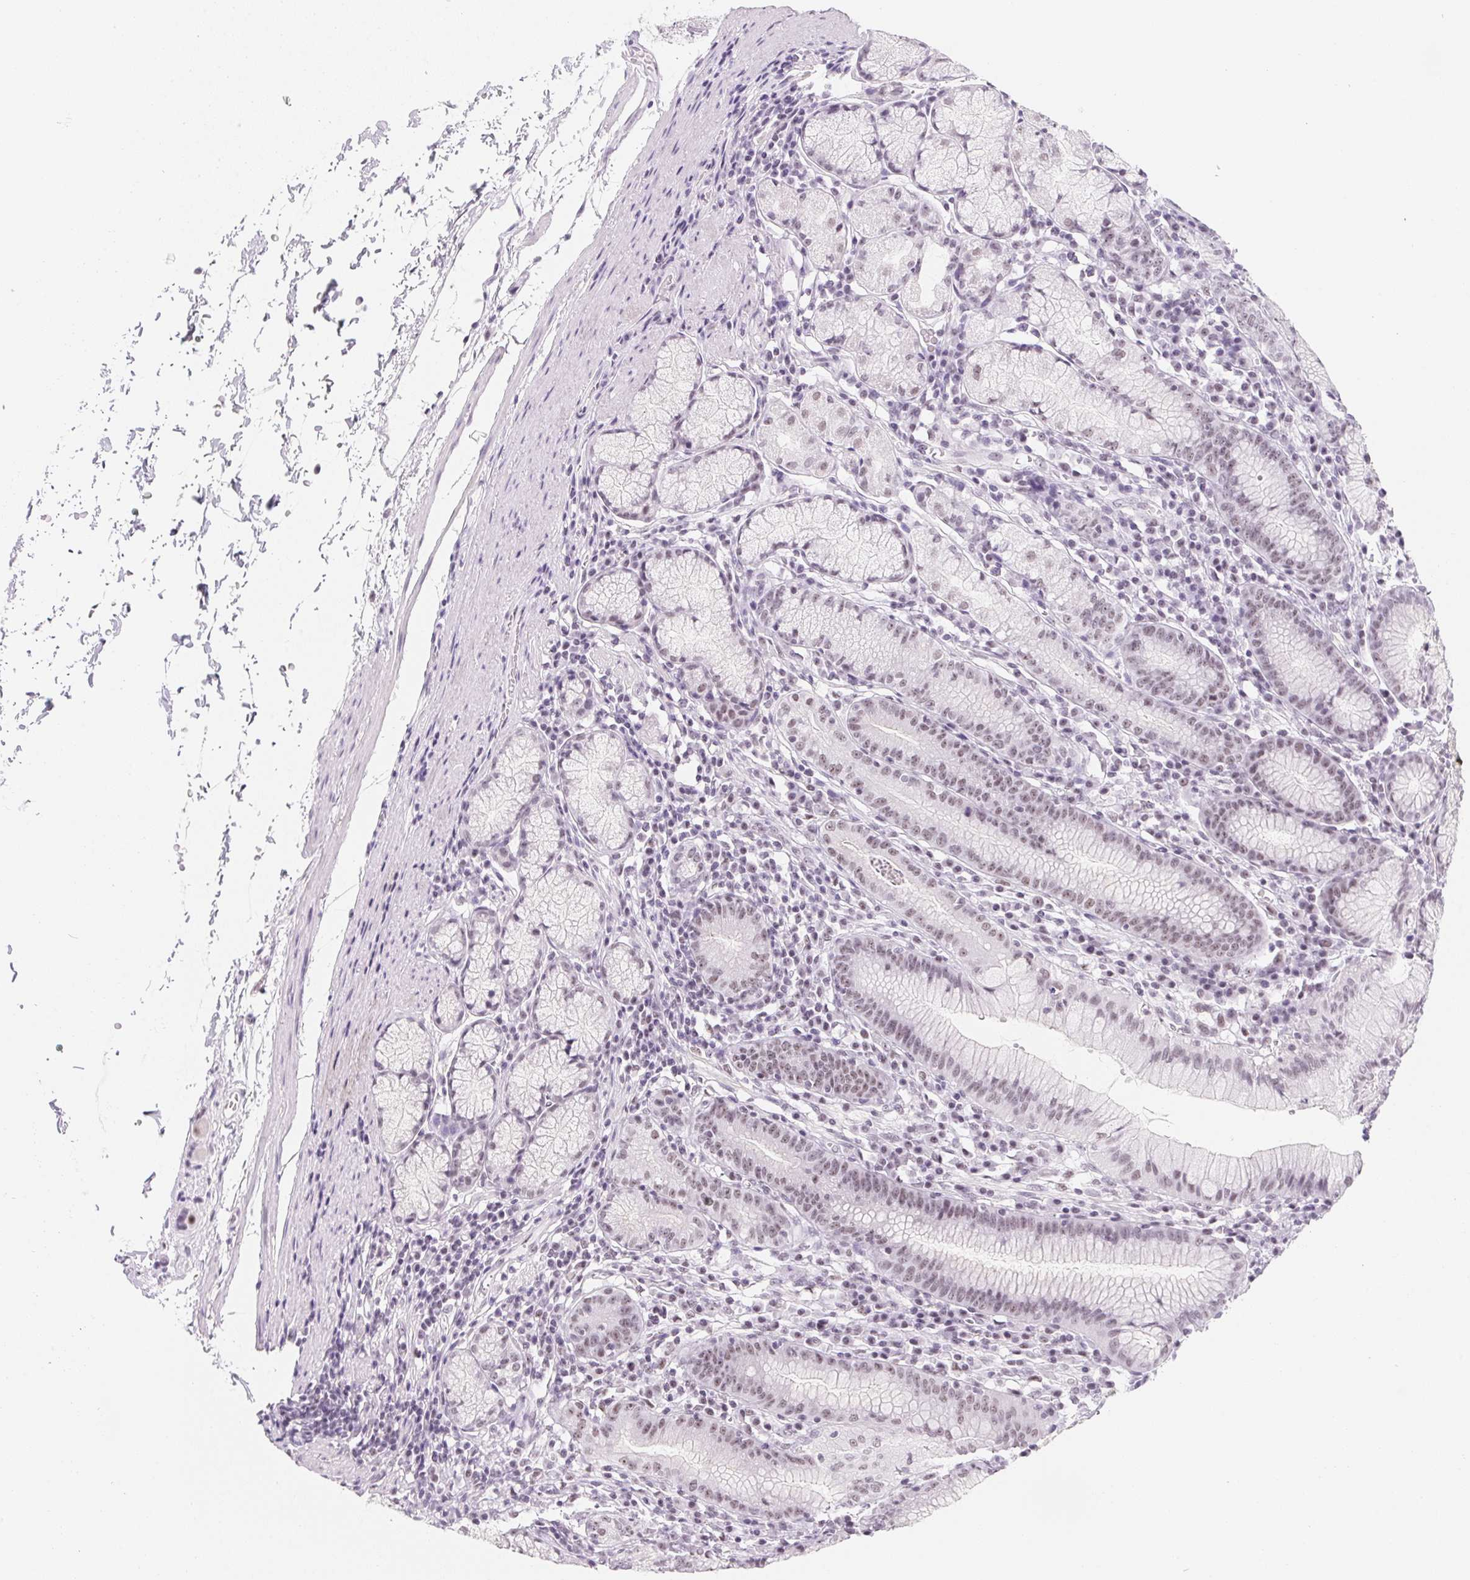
{"staining": {"intensity": "weak", "quantity": "25%-75%", "location": "nuclear"}, "tissue": "stomach", "cell_type": "Glandular cells", "image_type": "normal", "snomed": [{"axis": "morphology", "description": "Normal tissue, NOS"}, {"axis": "topography", "description": "Stomach"}], "caption": "Brown immunohistochemical staining in unremarkable human stomach shows weak nuclear expression in about 25%-75% of glandular cells. (Stains: DAB (3,3'-diaminobenzidine) in brown, nuclei in blue, Microscopy: brightfield microscopy at high magnification).", "gene": "ZIC4", "patient": {"sex": "male", "age": 55}}